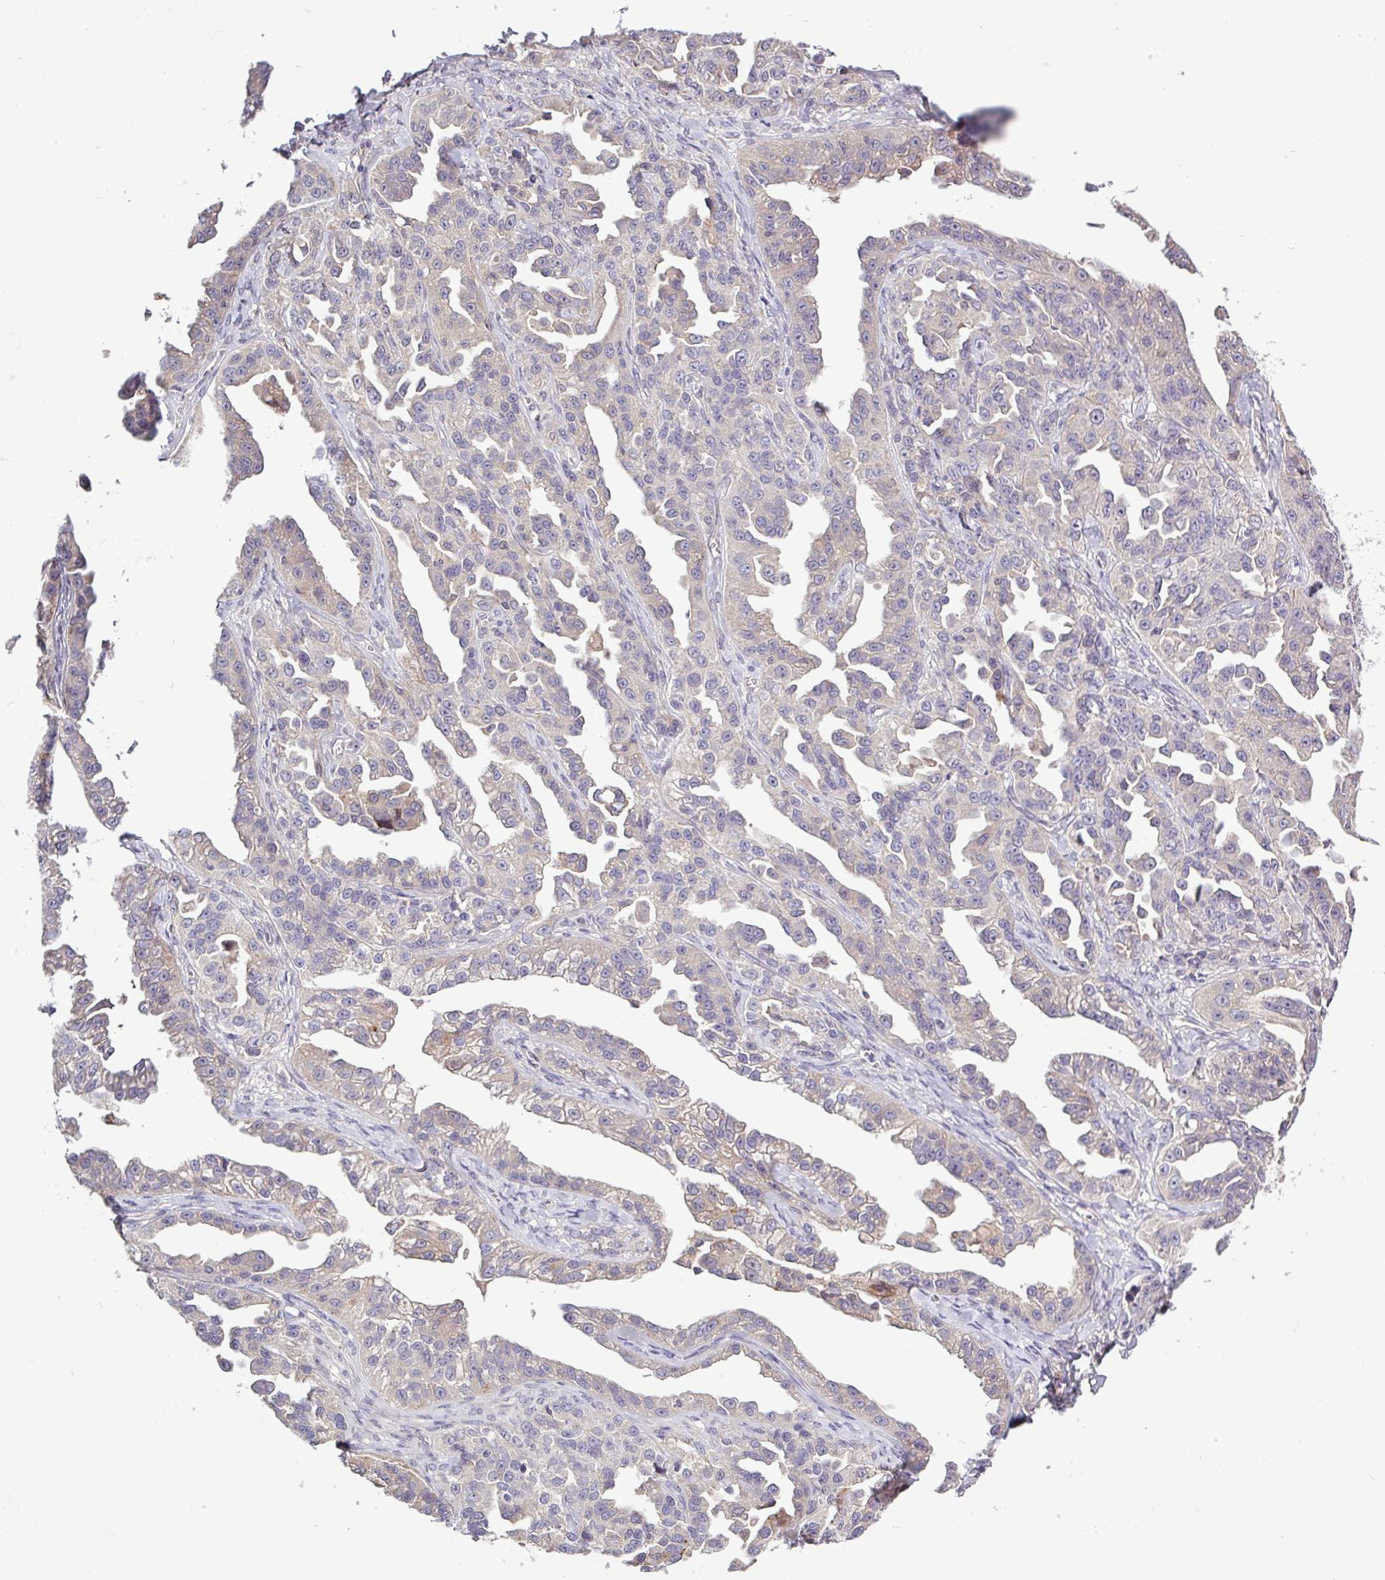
{"staining": {"intensity": "weak", "quantity": "<25%", "location": "cytoplasmic/membranous"}, "tissue": "ovarian cancer", "cell_type": "Tumor cells", "image_type": "cancer", "snomed": [{"axis": "morphology", "description": "Cystadenocarcinoma, serous, NOS"}, {"axis": "topography", "description": "Ovary"}], "caption": "Tumor cells show no significant protein expression in ovarian cancer (serous cystadenocarcinoma).", "gene": "SFTPB", "patient": {"sex": "female", "age": 75}}